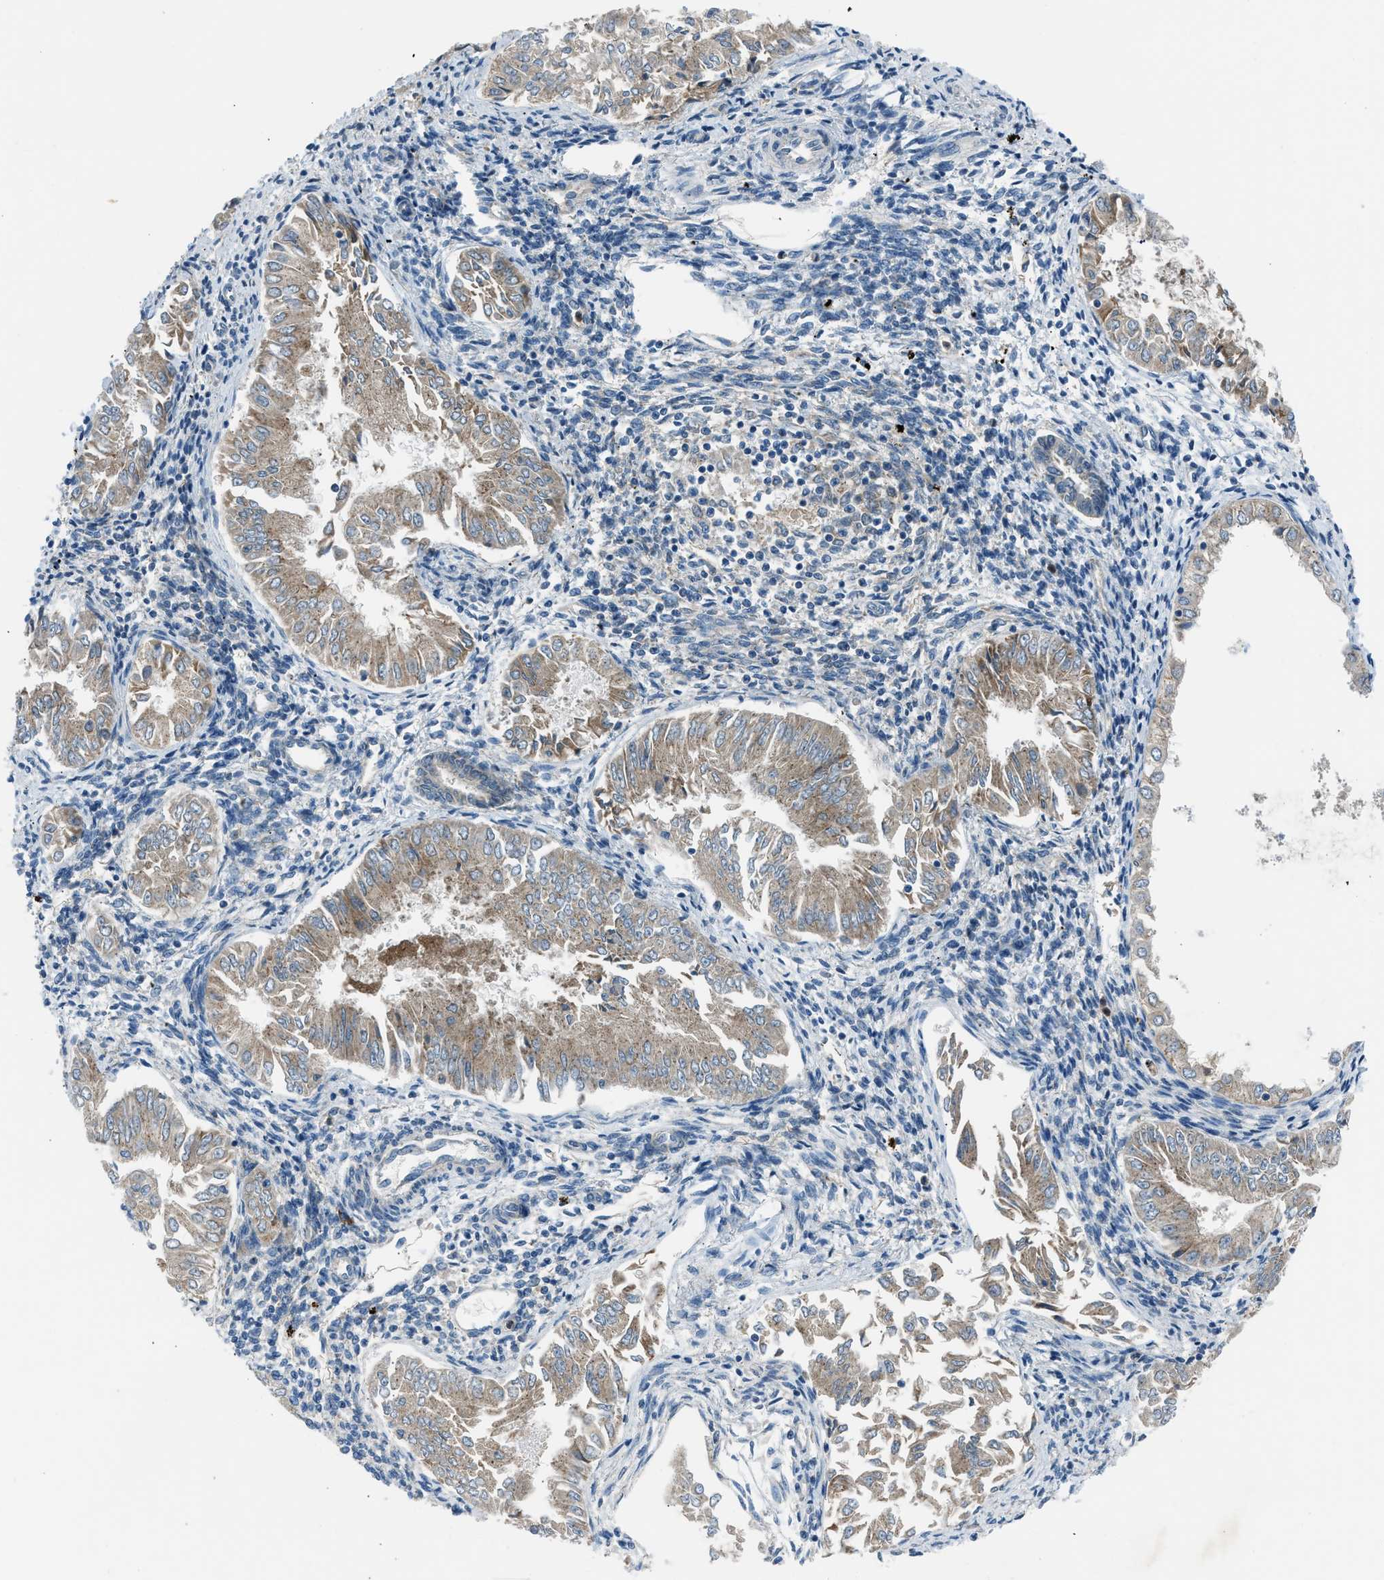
{"staining": {"intensity": "weak", "quantity": ">75%", "location": "cytoplasmic/membranous"}, "tissue": "endometrial cancer", "cell_type": "Tumor cells", "image_type": "cancer", "snomed": [{"axis": "morphology", "description": "Adenocarcinoma, NOS"}, {"axis": "topography", "description": "Endometrium"}], "caption": "Human endometrial cancer (adenocarcinoma) stained with a protein marker shows weak staining in tumor cells.", "gene": "EDARADD", "patient": {"sex": "female", "age": 53}}